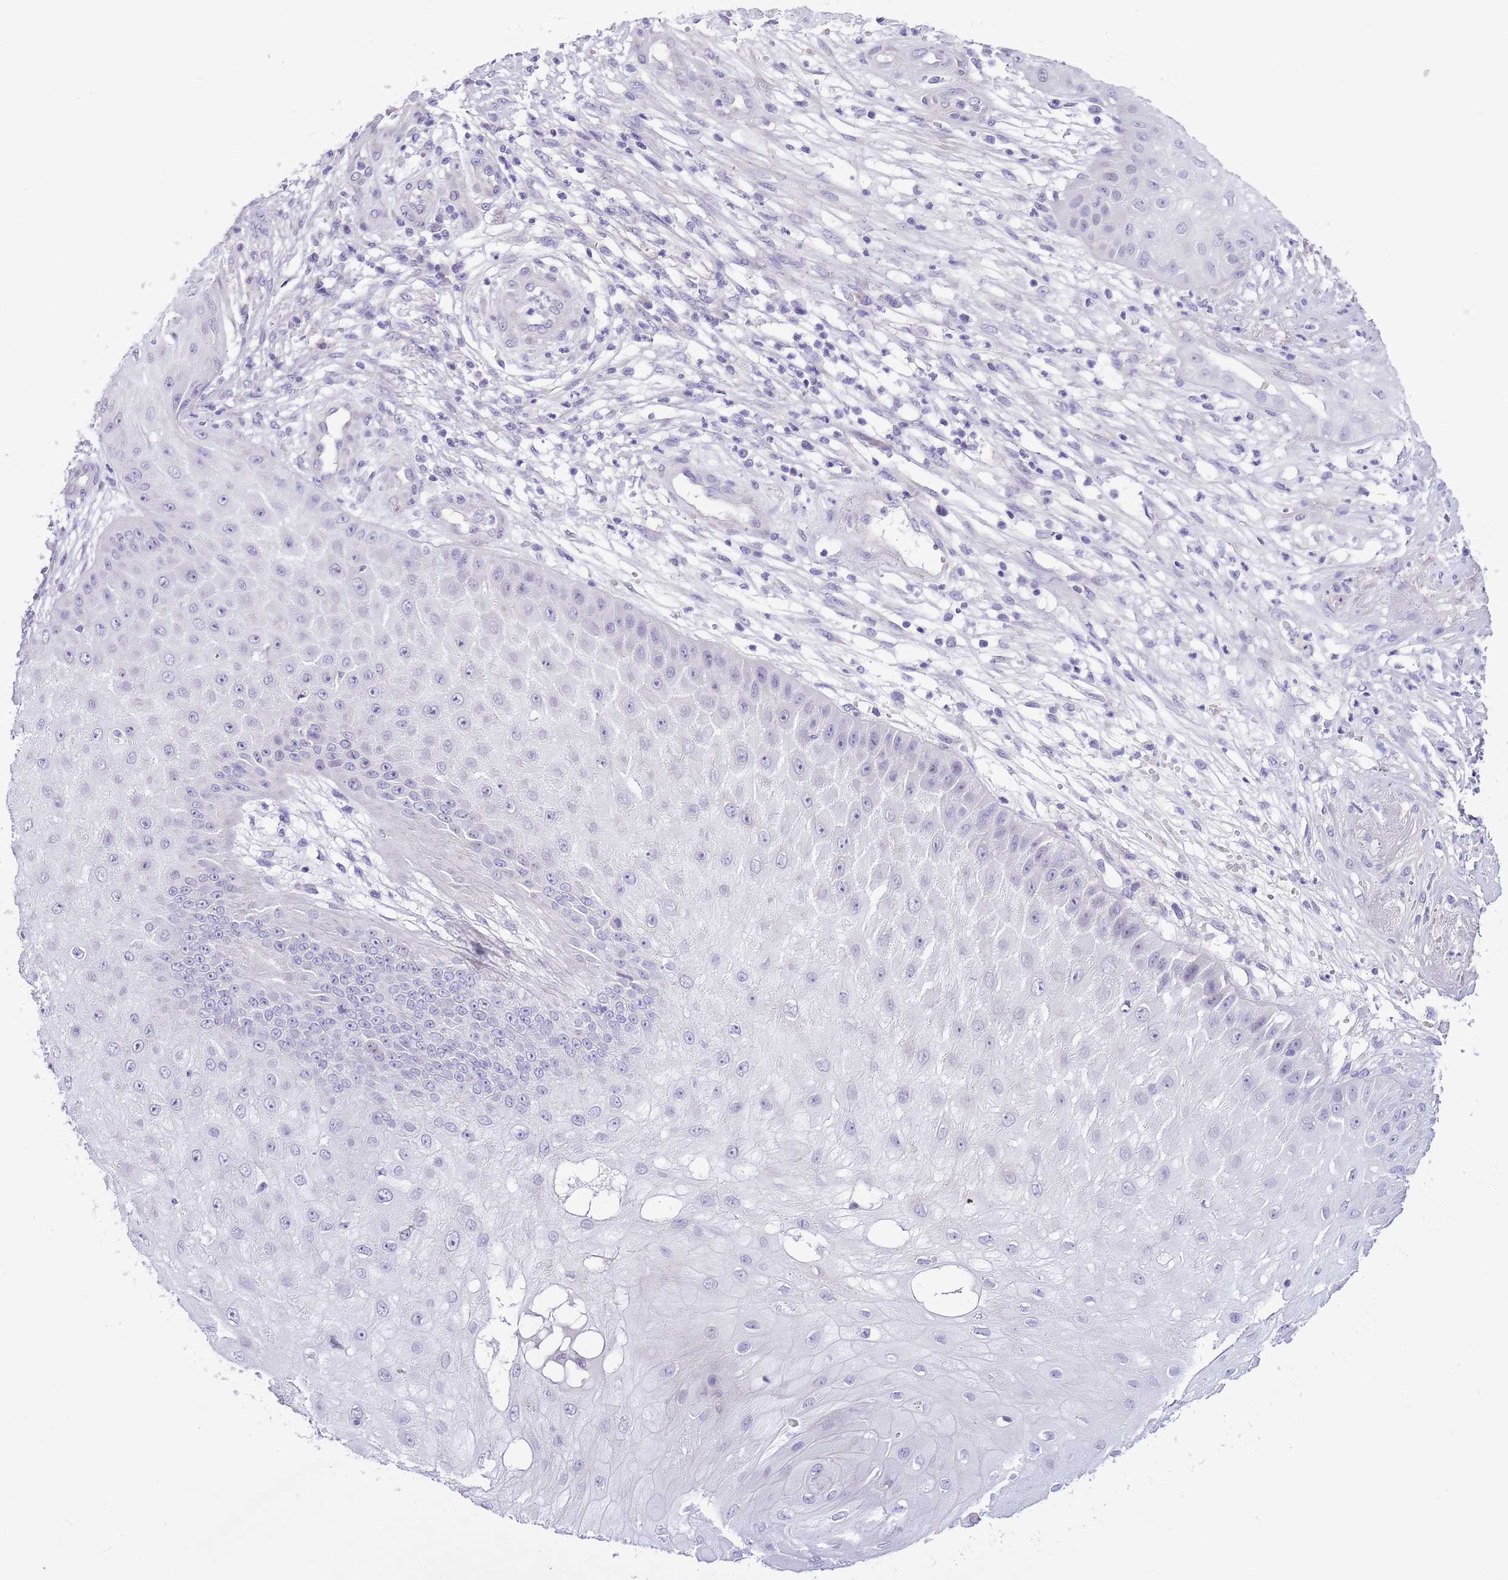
{"staining": {"intensity": "negative", "quantity": "none", "location": "none"}, "tissue": "skin cancer", "cell_type": "Tumor cells", "image_type": "cancer", "snomed": [{"axis": "morphology", "description": "Squamous cell carcinoma, NOS"}, {"axis": "topography", "description": "Skin"}], "caption": "Immunohistochemistry (IHC) of human squamous cell carcinoma (skin) demonstrates no expression in tumor cells.", "gene": "NET1", "patient": {"sex": "male", "age": 70}}